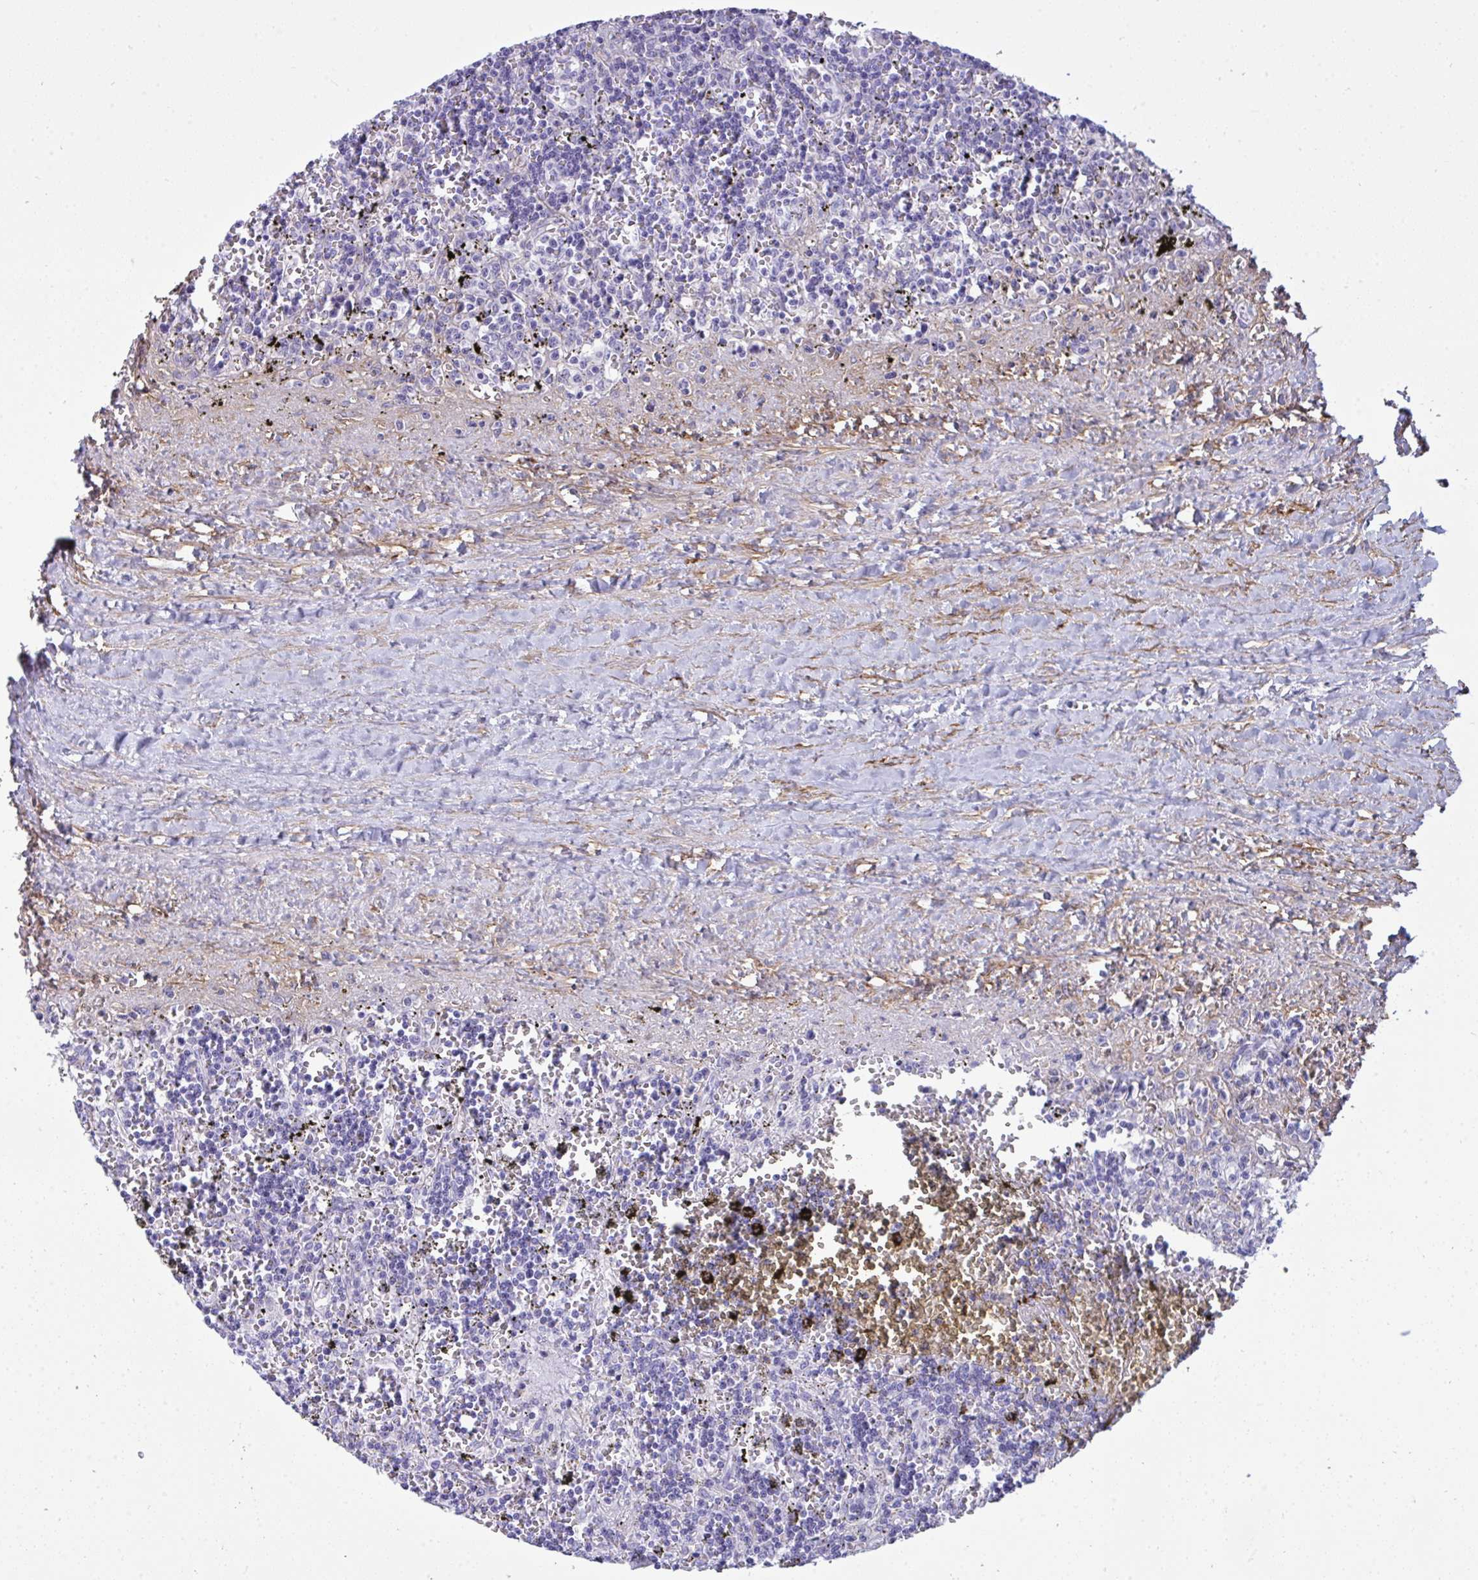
{"staining": {"intensity": "negative", "quantity": "none", "location": "none"}, "tissue": "lymphoma", "cell_type": "Tumor cells", "image_type": "cancer", "snomed": [{"axis": "morphology", "description": "Malignant lymphoma, non-Hodgkin's type, Low grade"}, {"axis": "topography", "description": "Spleen"}], "caption": "Immunohistochemical staining of low-grade malignant lymphoma, non-Hodgkin's type shows no significant staining in tumor cells. (DAB (3,3'-diaminobenzidine) IHC with hematoxylin counter stain).", "gene": "MYH10", "patient": {"sex": "male", "age": 60}}